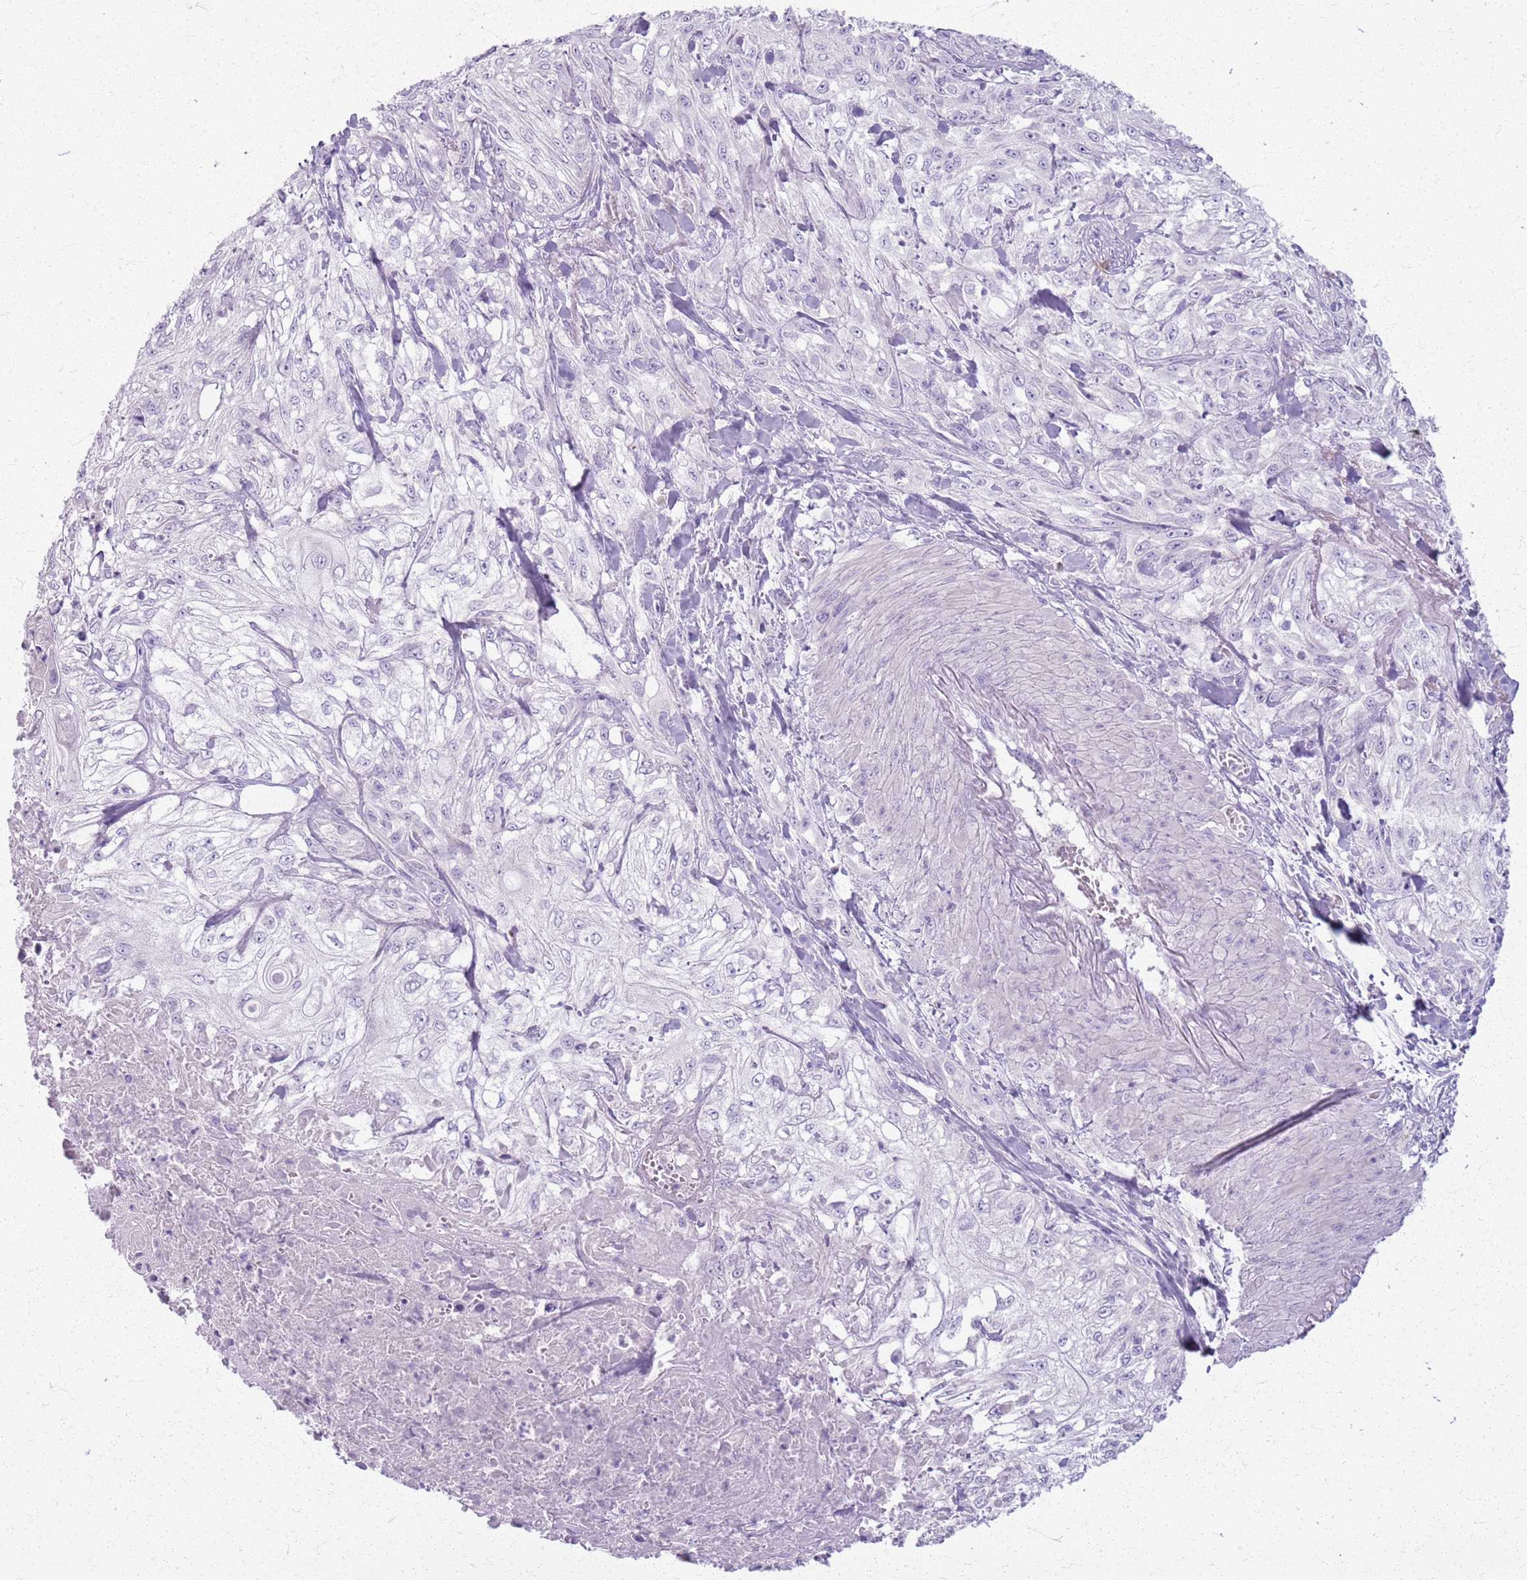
{"staining": {"intensity": "negative", "quantity": "none", "location": "none"}, "tissue": "skin cancer", "cell_type": "Tumor cells", "image_type": "cancer", "snomed": [{"axis": "morphology", "description": "Squamous cell carcinoma, NOS"}, {"axis": "morphology", "description": "Squamous cell carcinoma, metastatic, NOS"}, {"axis": "topography", "description": "Skin"}, {"axis": "topography", "description": "Lymph node"}], "caption": "Tumor cells show no significant protein staining in metastatic squamous cell carcinoma (skin).", "gene": "CSRP3", "patient": {"sex": "male", "age": 75}}